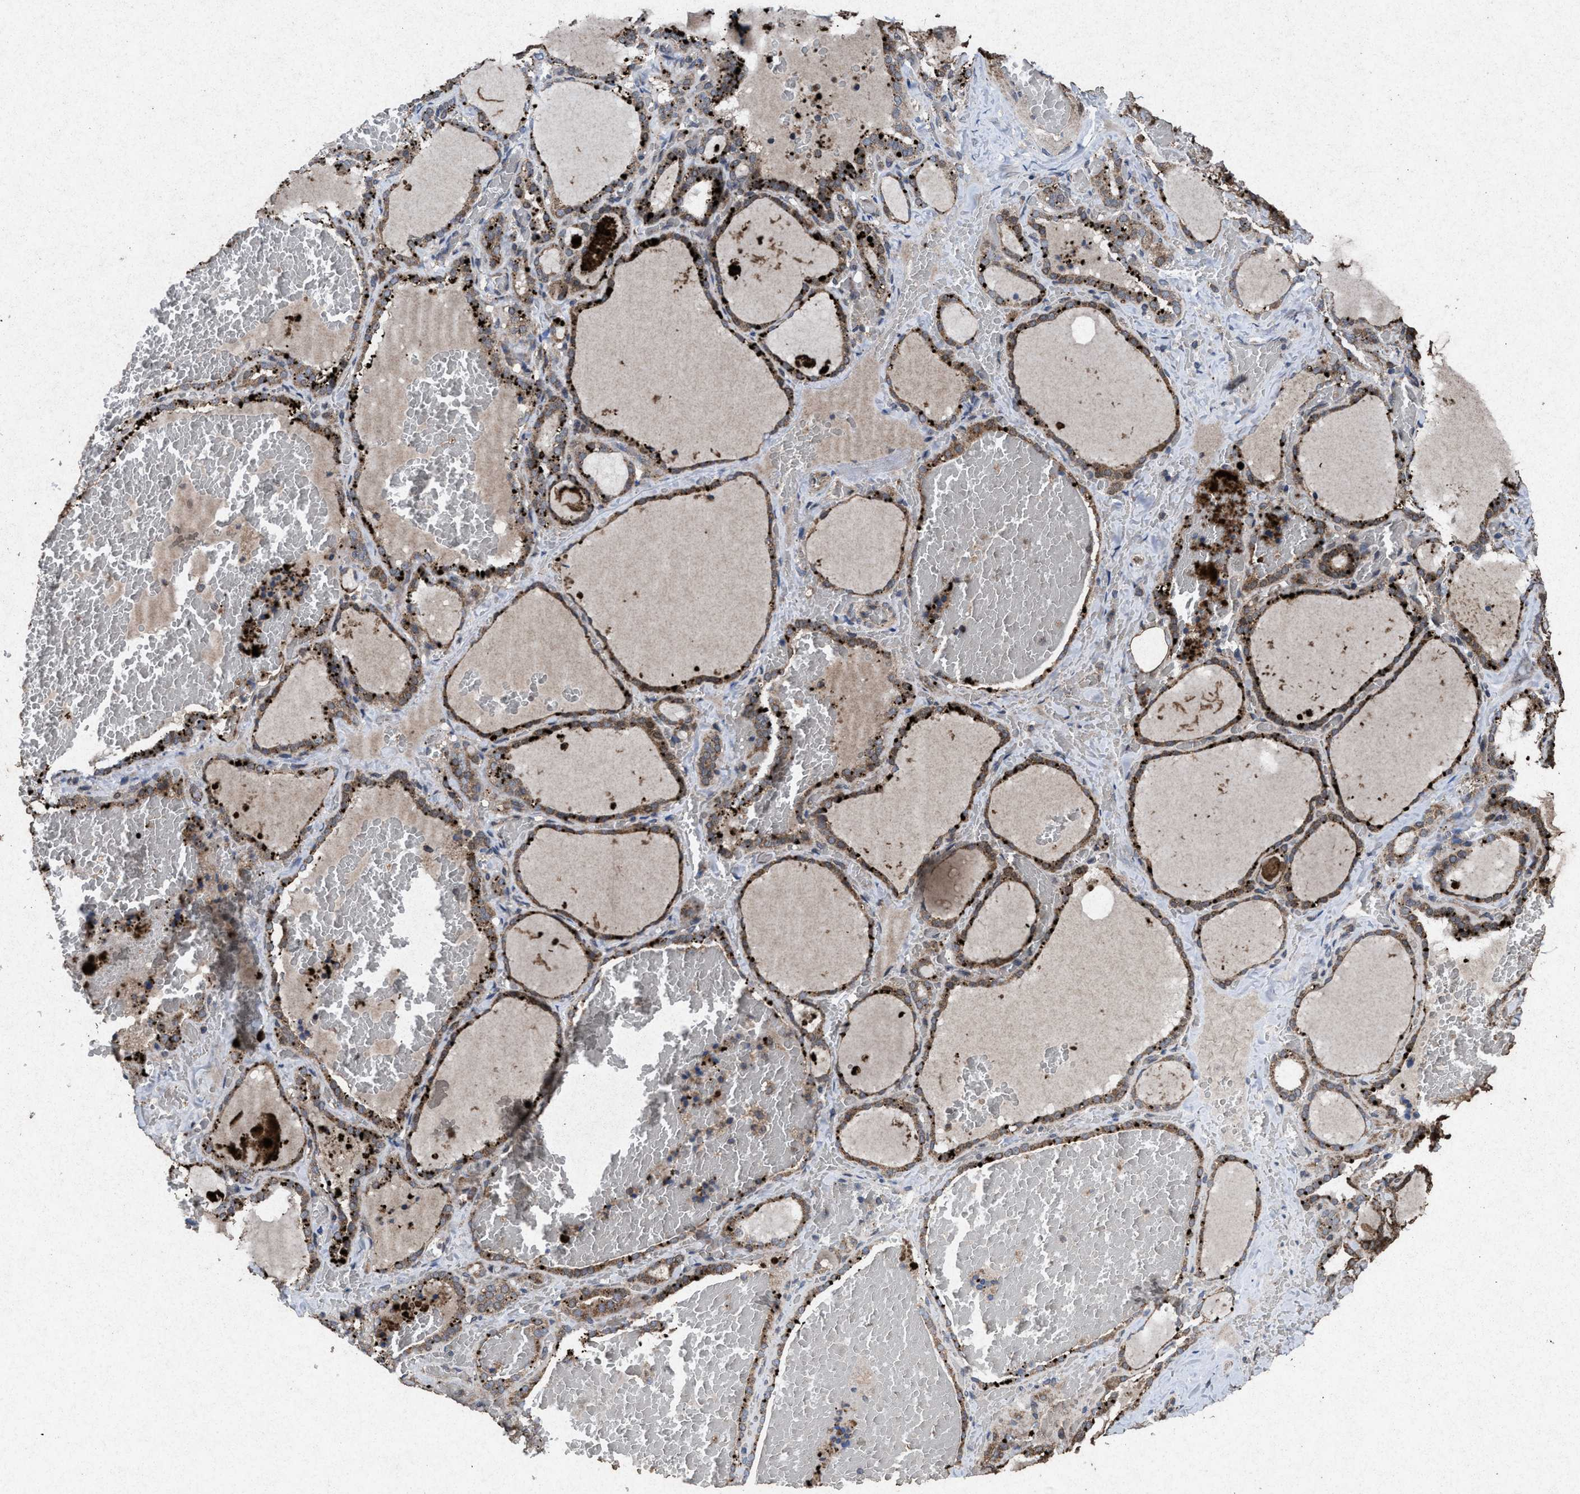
{"staining": {"intensity": "moderate", "quantity": ">75%", "location": "cytoplasmic/membranous"}, "tissue": "thyroid gland", "cell_type": "Glandular cells", "image_type": "normal", "snomed": [{"axis": "morphology", "description": "Normal tissue, NOS"}, {"axis": "topography", "description": "Thyroid gland"}], "caption": "Moderate cytoplasmic/membranous protein positivity is identified in approximately >75% of glandular cells in thyroid gland. (IHC, brightfield microscopy, high magnification).", "gene": "MSI2", "patient": {"sex": "female", "age": 22}}